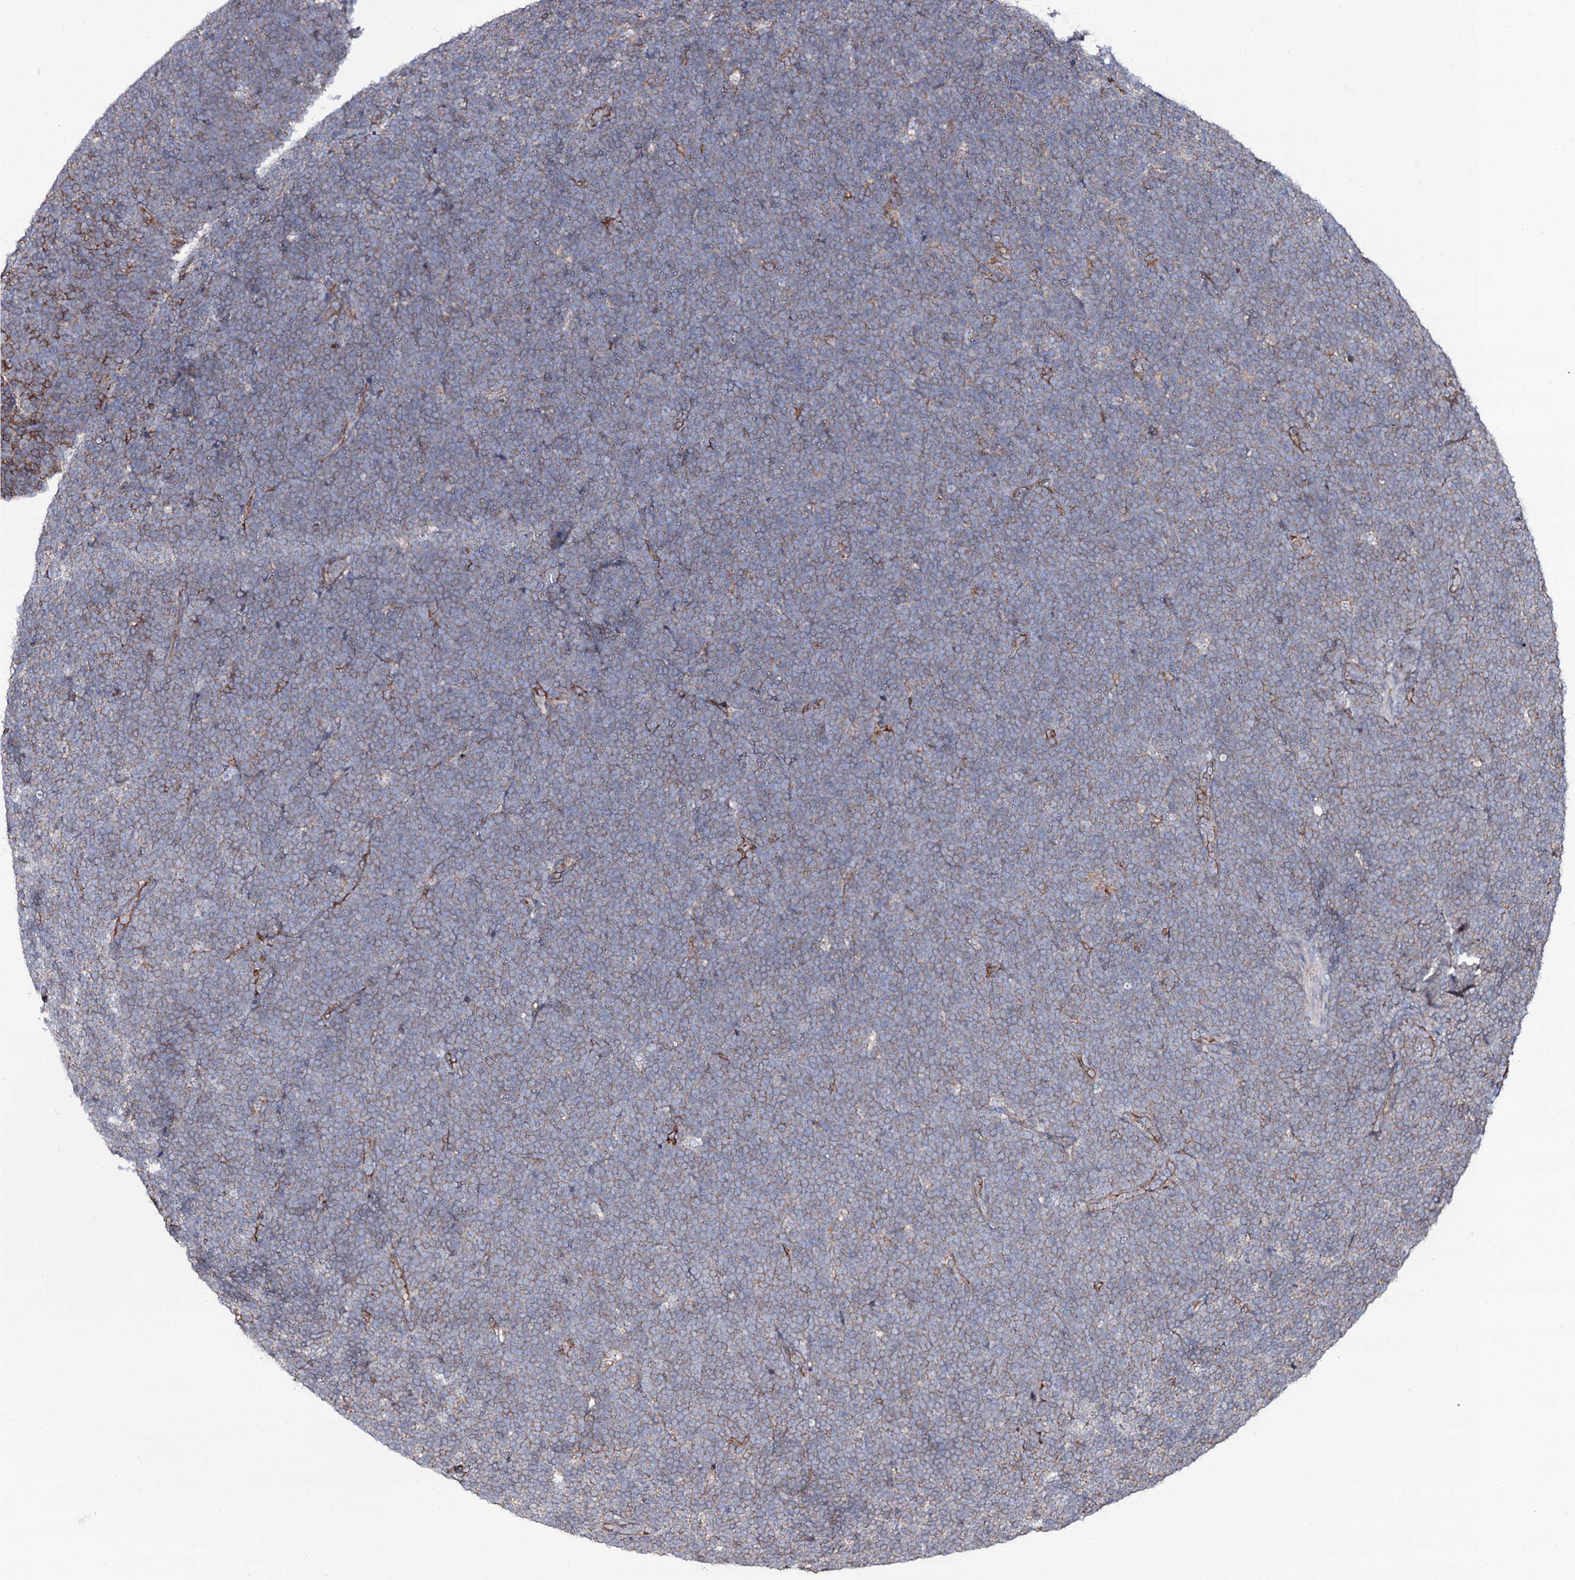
{"staining": {"intensity": "negative", "quantity": "none", "location": "none"}, "tissue": "lymphoma", "cell_type": "Tumor cells", "image_type": "cancer", "snomed": [{"axis": "morphology", "description": "Malignant lymphoma, non-Hodgkin's type, High grade"}, {"axis": "topography", "description": "Lymph node"}], "caption": "A high-resolution histopathology image shows immunohistochemistry (IHC) staining of lymphoma, which reveals no significant expression in tumor cells. (DAB immunohistochemistry visualized using brightfield microscopy, high magnification).", "gene": "SNAP23", "patient": {"sex": "male", "age": 13}}